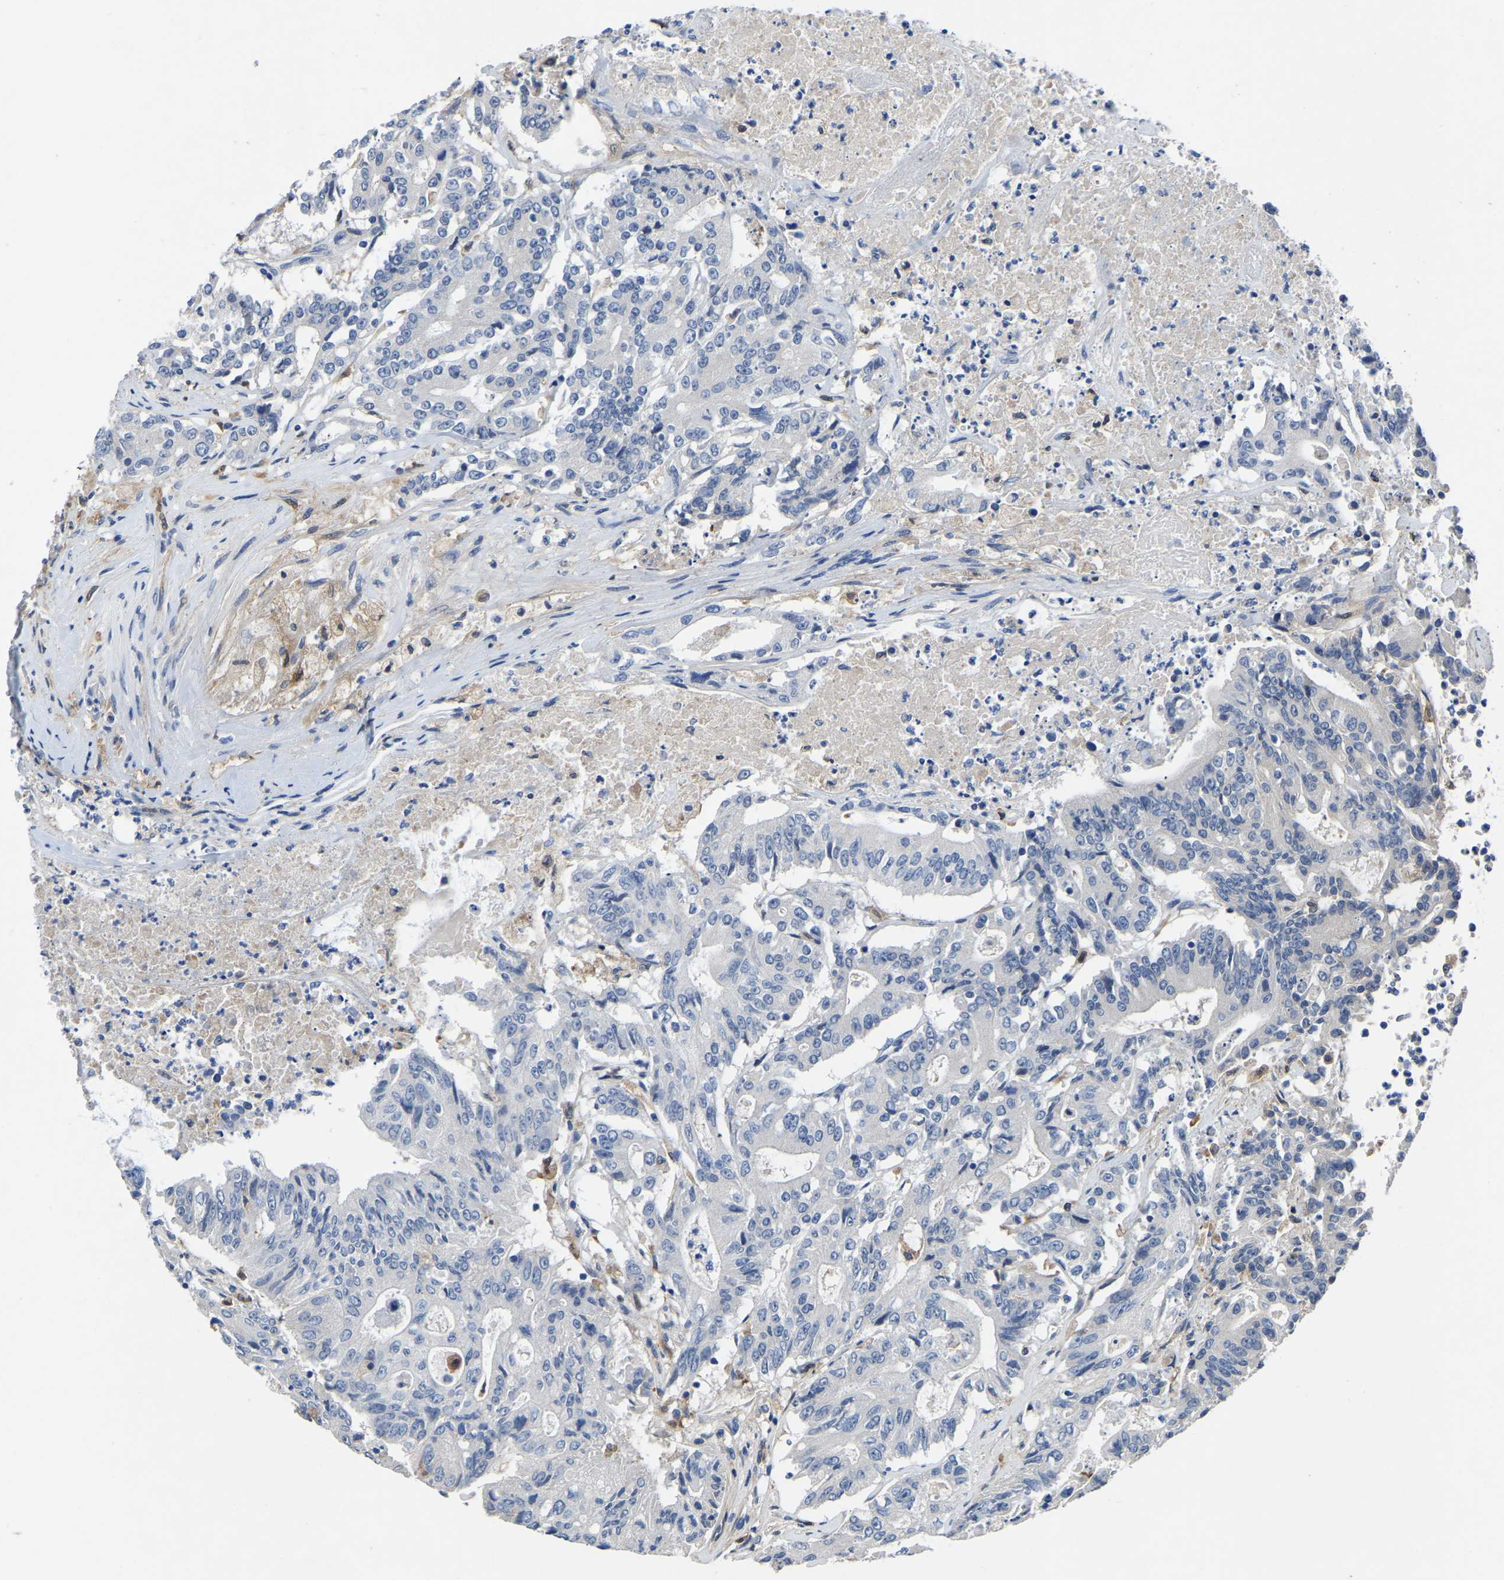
{"staining": {"intensity": "negative", "quantity": "none", "location": "none"}, "tissue": "colorectal cancer", "cell_type": "Tumor cells", "image_type": "cancer", "snomed": [{"axis": "morphology", "description": "Adenocarcinoma, NOS"}, {"axis": "topography", "description": "Colon"}], "caption": "Protein analysis of colorectal adenocarcinoma reveals no significant staining in tumor cells.", "gene": "ATG2B", "patient": {"sex": "female", "age": 77}}